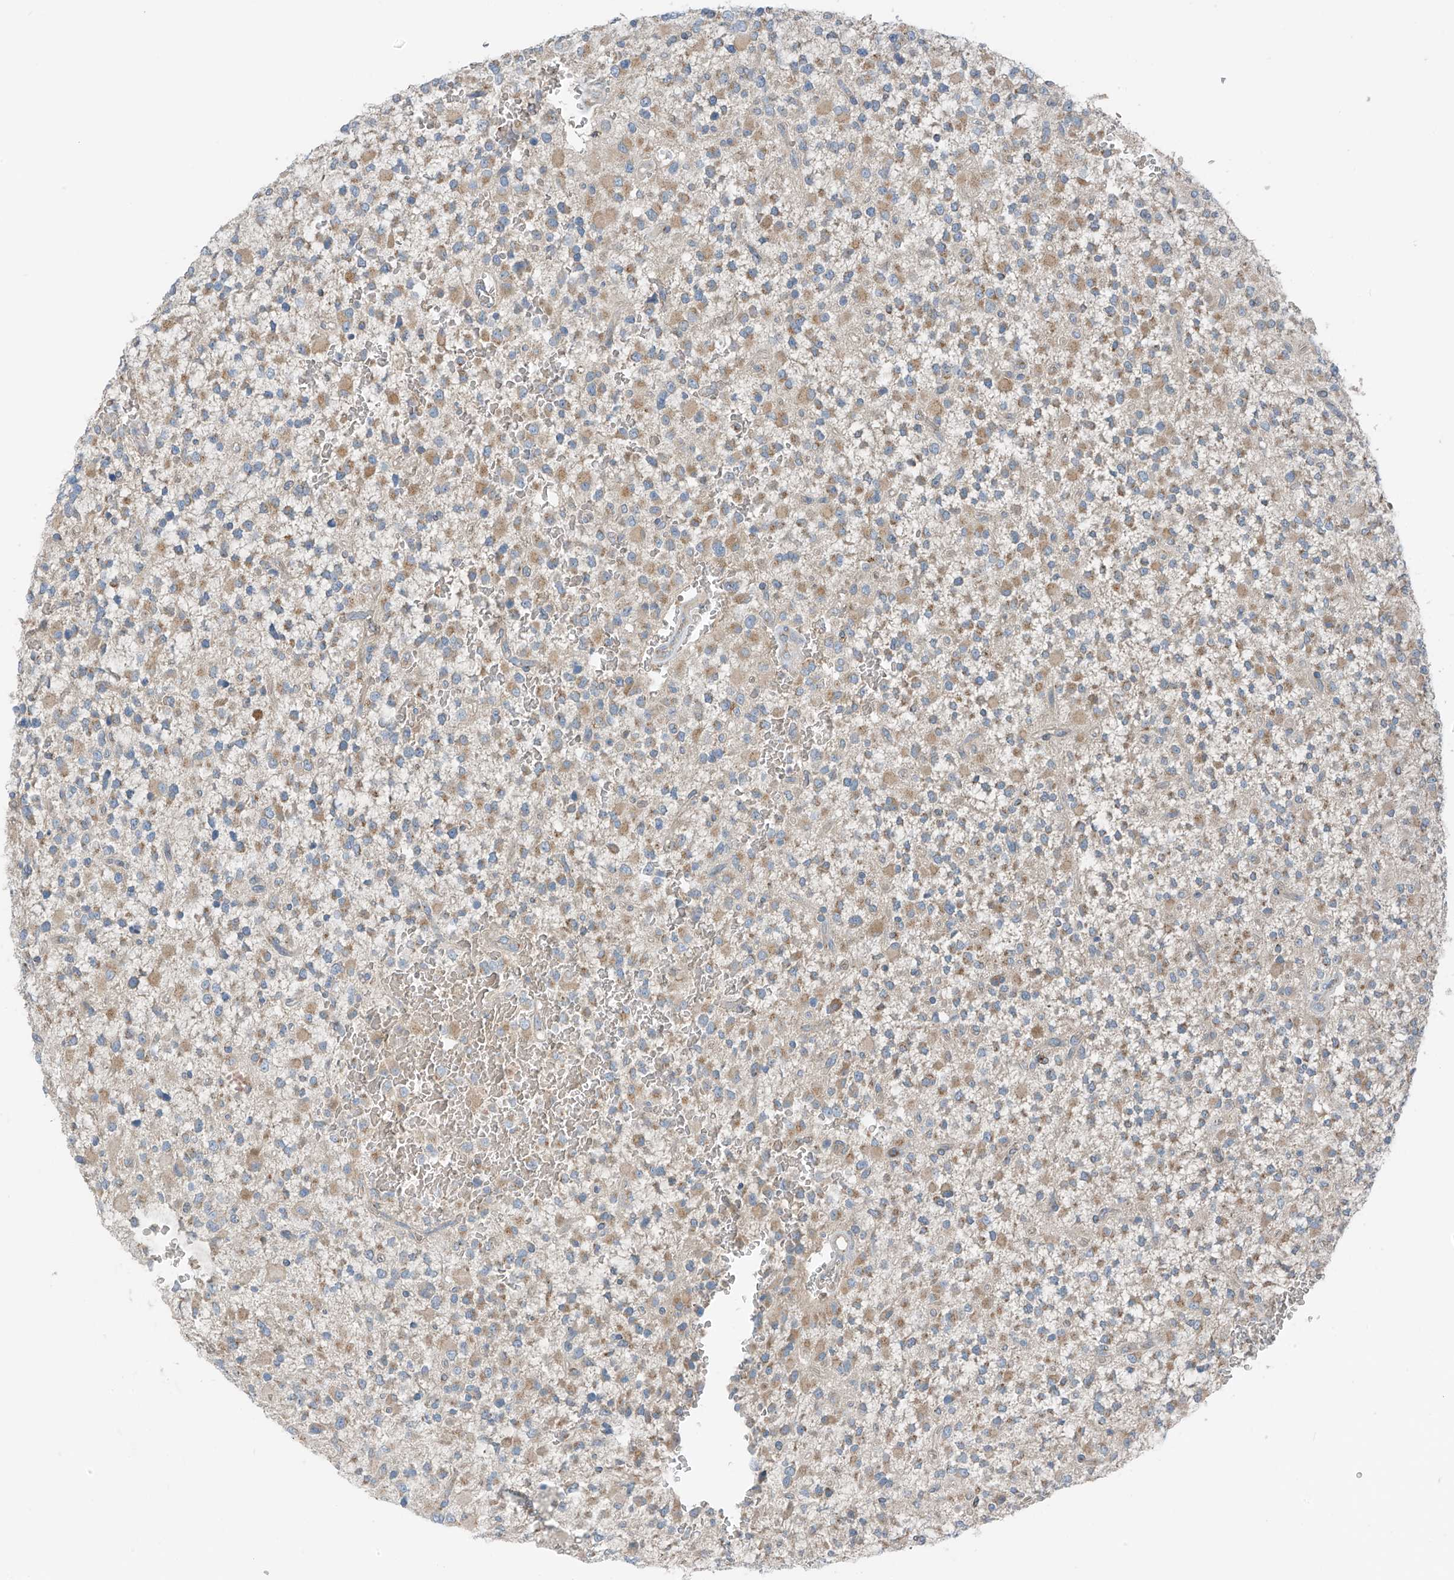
{"staining": {"intensity": "moderate", "quantity": ">75%", "location": "cytoplasmic/membranous"}, "tissue": "glioma", "cell_type": "Tumor cells", "image_type": "cancer", "snomed": [{"axis": "morphology", "description": "Glioma, malignant, High grade"}, {"axis": "topography", "description": "Brain"}], "caption": "This image reveals immunohistochemistry (IHC) staining of high-grade glioma (malignant), with medium moderate cytoplasmic/membranous staining in about >75% of tumor cells.", "gene": "SLC12A6", "patient": {"sex": "male", "age": 34}}